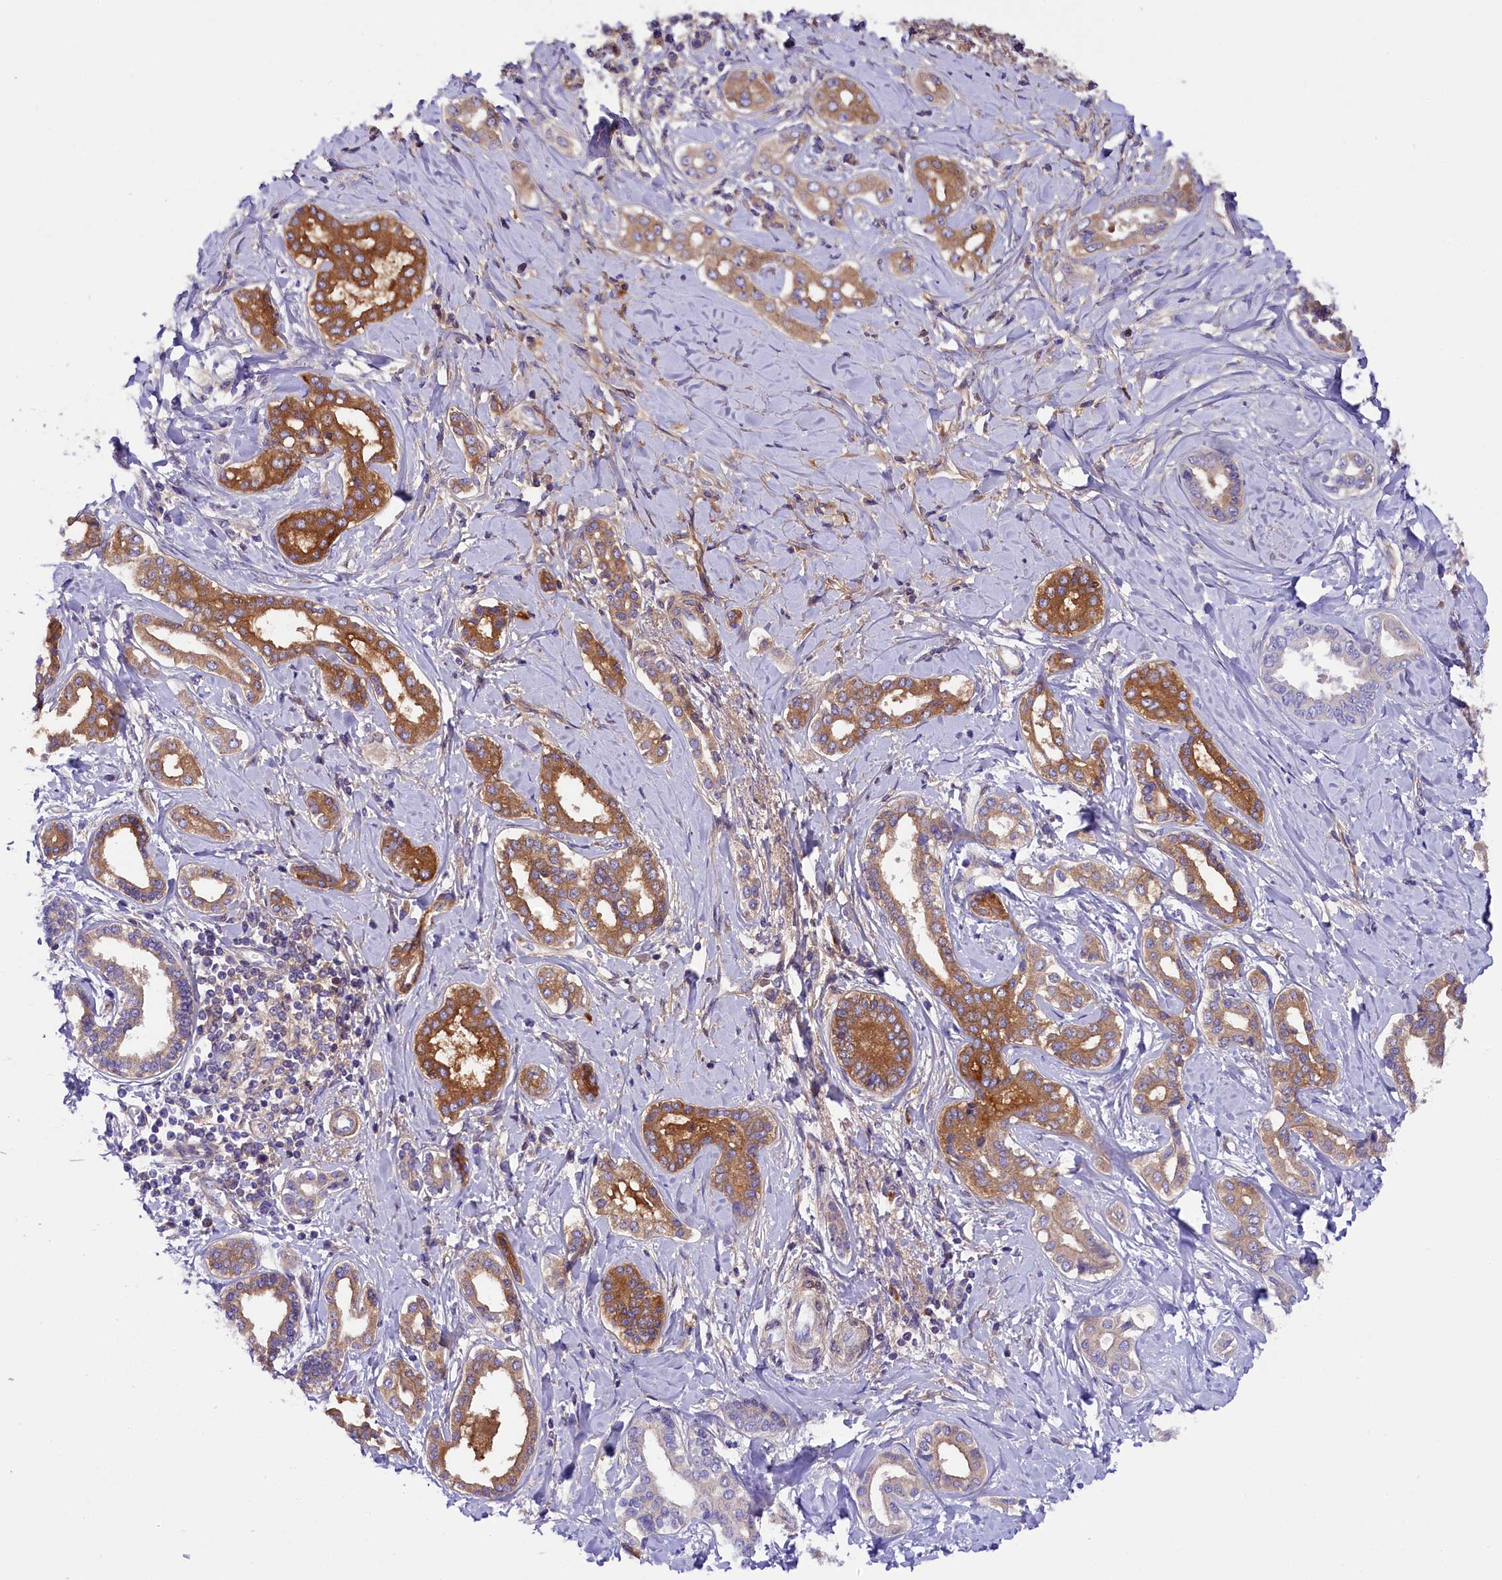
{"staining": {"intensity": "moderate", "quantity": "25%-75%", "location": "cytoplasmic/membranous"}, "tissue": "liver cancer", "cell_type": "Tumor cells", "image_type": "cancer", "snomed": [{"axis": "morphology", "description": "Cholangiocarcinoma"}, {"axis": "topography", "description": "Liver"}], "caption": "A brown stain highlights moderate cytoplasmic/membranous expression of a protein in human liver cancer (cholangiocarcinoma) tumor cells.", "gene": "SOD3", "patient": {"sex": "female", "age": 77}}